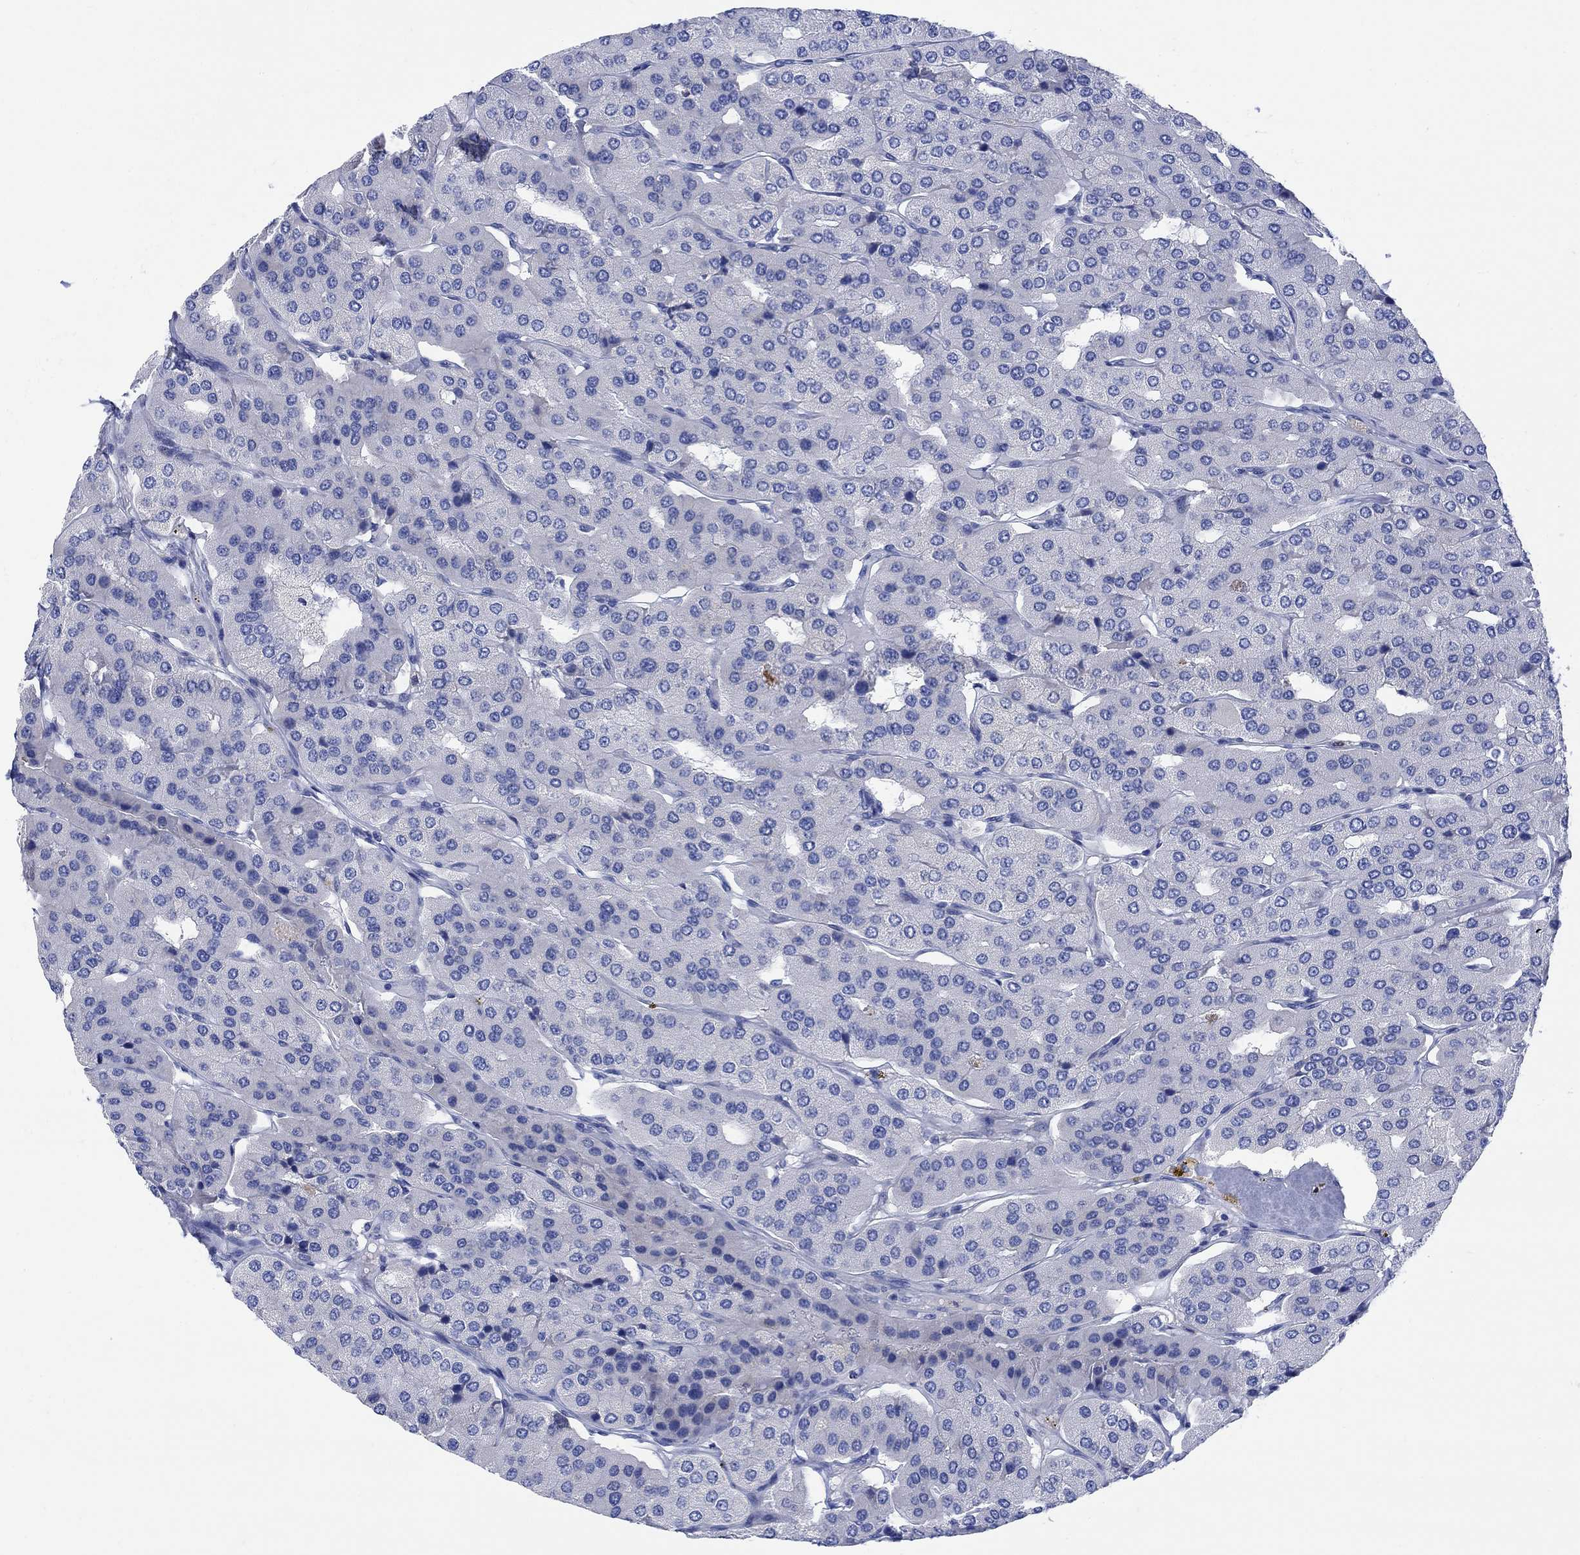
{"staining": {"intensity": "negative", "quantity": "none", "location": "none"}, "tissue": "parathyroid gland", "cell_type": "Glandular cells", "image_type": "normal", "snomed": [{"axis": "morphology", "description": "Normal tissue, NOS"}, {"axis": "morphology", "description": "Adenoma, NOS"}, {"axis": "topography", "description": "Parathyroid gland"}], "caption": "Immunohistochemistry photomicrograph of normal parathyroid gland stained for a protein (brown), which exhibits no expression in glandular cells.", "gene": "MYL1", "patient": {"sex": "female", "age": 86}}